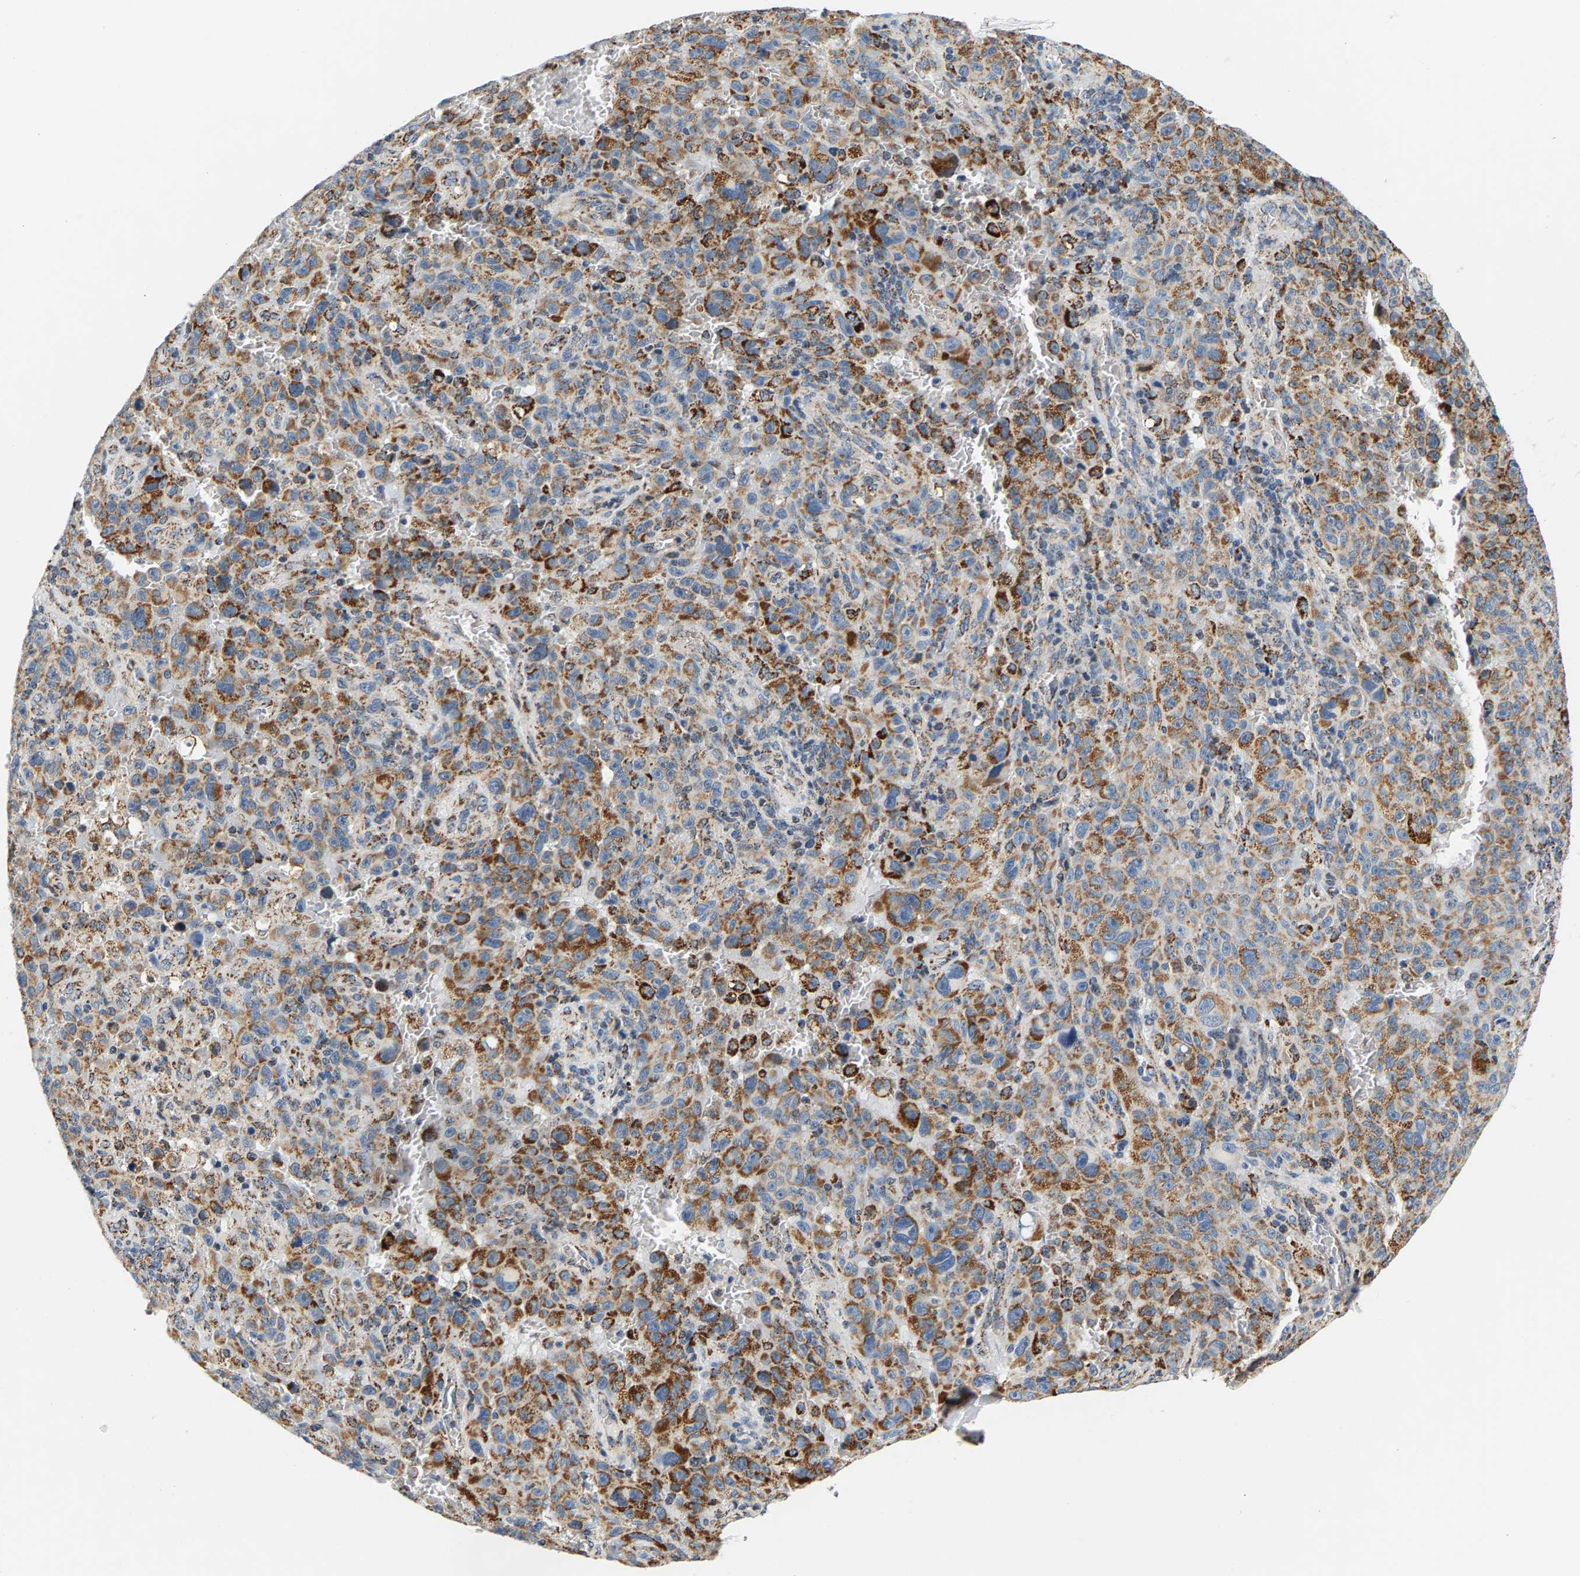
{"staining": {"intensity": "moderate", "quantity": ">75%", "location": "cytoplasmic/membranous"}, "tissue": "melanoma", "cell_type": "Tumor cells", "image_type": "cancer", "snomed": [{"axis": "morphology", "description": "Malignant melanoma, NOS"}, {"axis": "topography", "description": "Skin"}], "caption": "IHC of melanoma exhibits medium levels of moderate cytoplasmic/membranous staining in approximately >75% of tumor cells. The protein of interest is shown in brown color, while the nuclei are stained blue.", "gene": "PDE1A", "patient": {"sex": "female", "age": 82}}